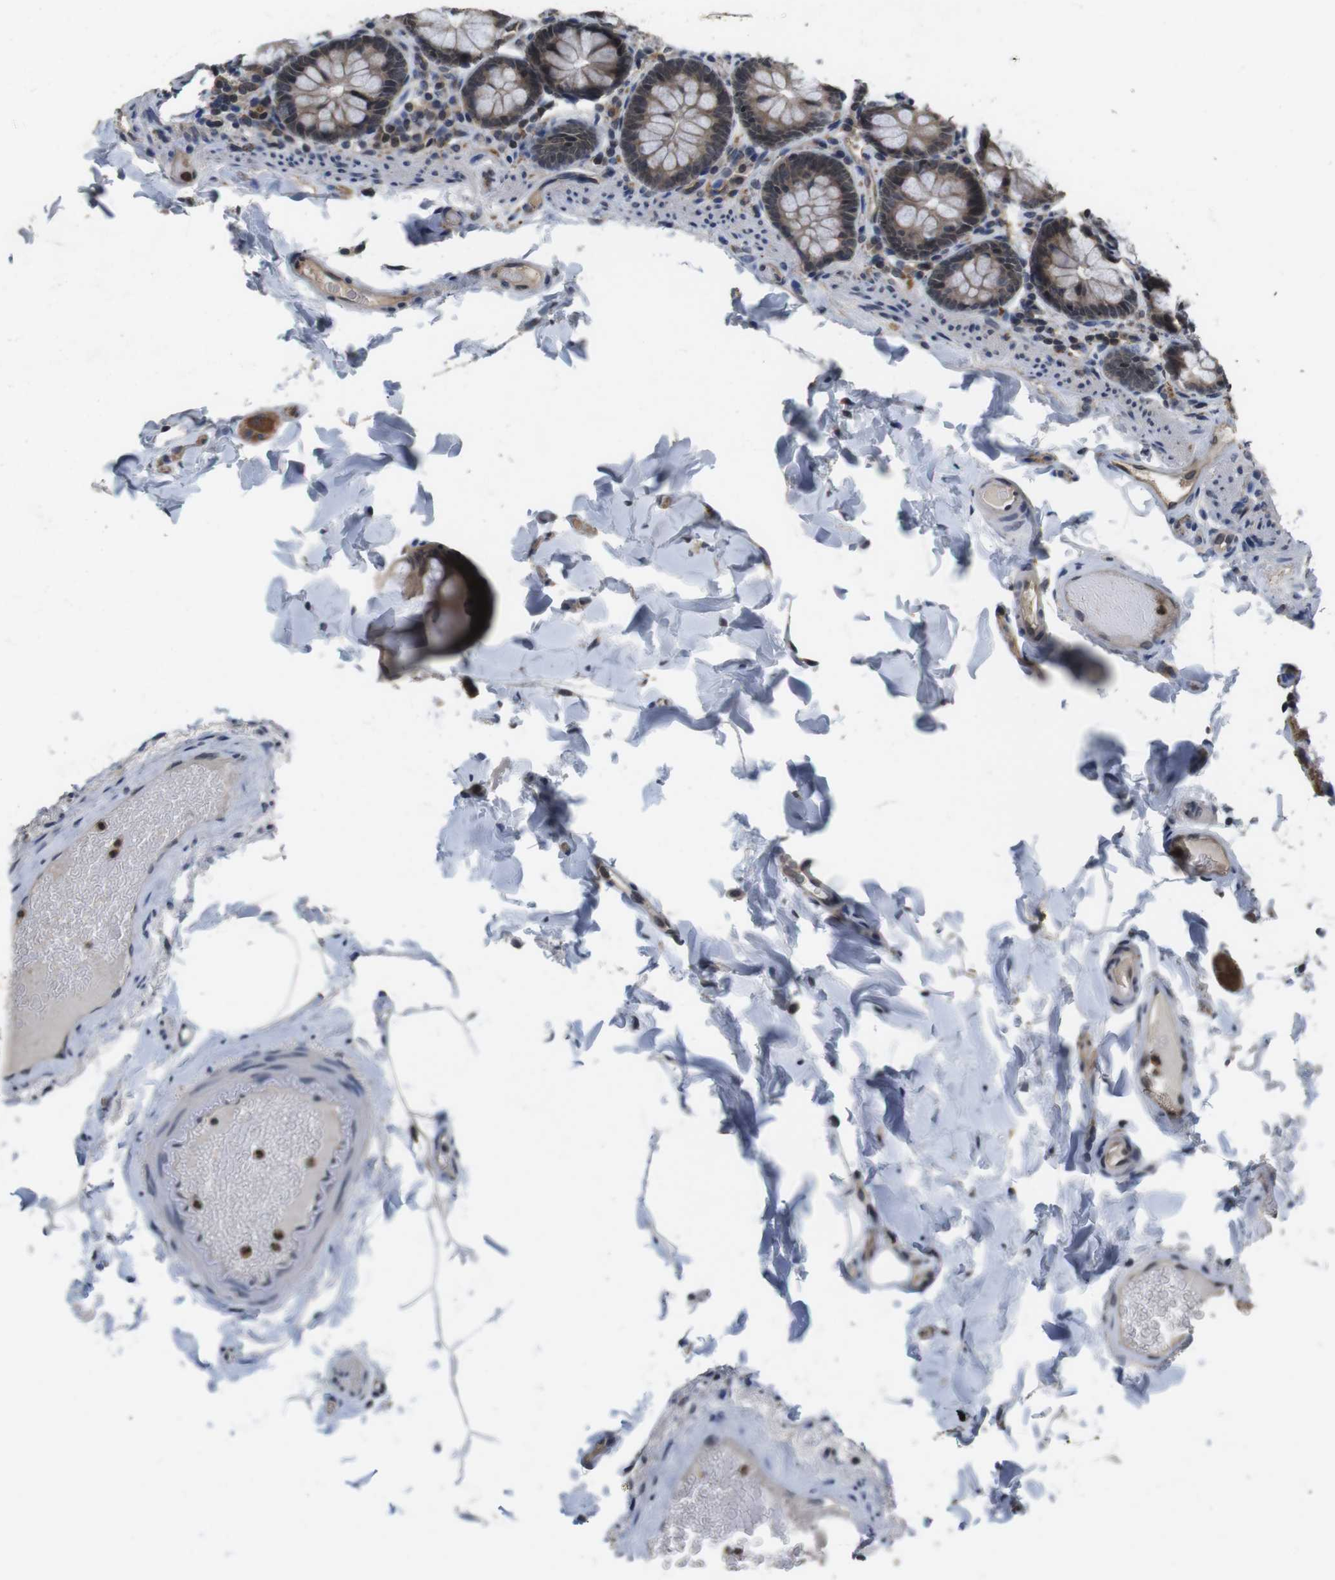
{"staining": {"intensity": "negative", "quantity": "none", "location": "none"}, "tissue": "colon", "cell_type": "Endothelial cells", "image_type": "normal", "snomed": [{"axis": "morphology", "description": "Normal tissue, NOS"}, {"axis": "topography", "description": "Colon"}], "caption": "High power microscopy micrograph of an IHC micrograph of unremarkable colon, revealing no significant positivity in endothelial cells.", "gene": "FADD", "patient": {"sex": "female", "age": 61}}